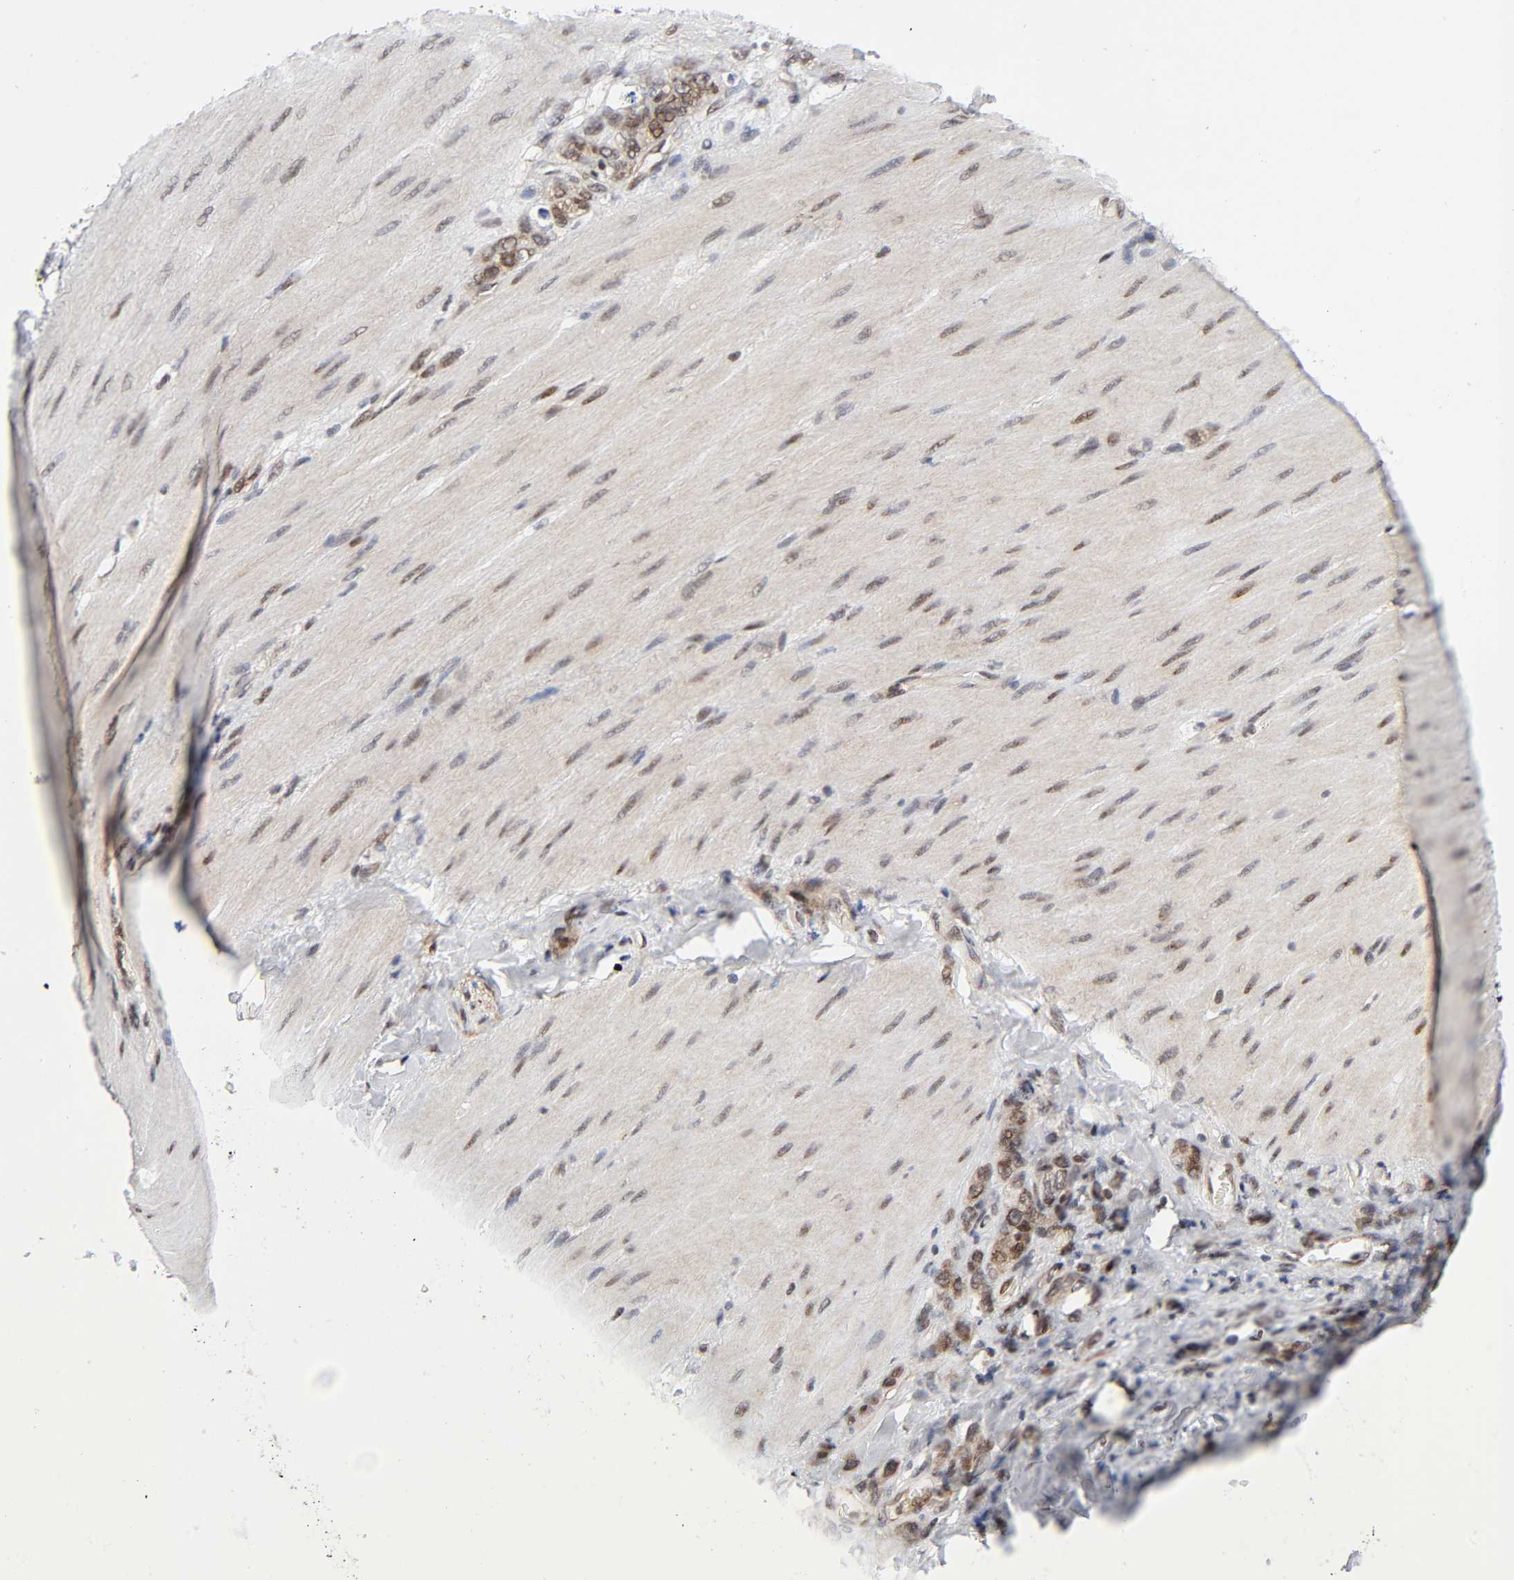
{"staining": {"intensity": "strong", "quantity": ">75%", "location": "cytoplasmic/membranous,nuclear"}, "tissue": "stomach cancer", "cell_type": "Tumor cells", "image_type": "cancer", "snomed": [{"axis": "morphology", "description": "Adenocarcinoma, NOS"}, {"axis": "topography", "description": "Stomach"}], "caption": "Immunohistochemical staining of human stomach cancer (adenocarcinoma) shows high levels of strong cytoplasmic/membranous and nuclear protein expression in about >75% of tumor cells. Immunohistochemistry (ihc) stains the protein of interest in brown and the nuclei are stained blue.", "gene": "STK38", "patient": {"sex": "male", "age": 82}}